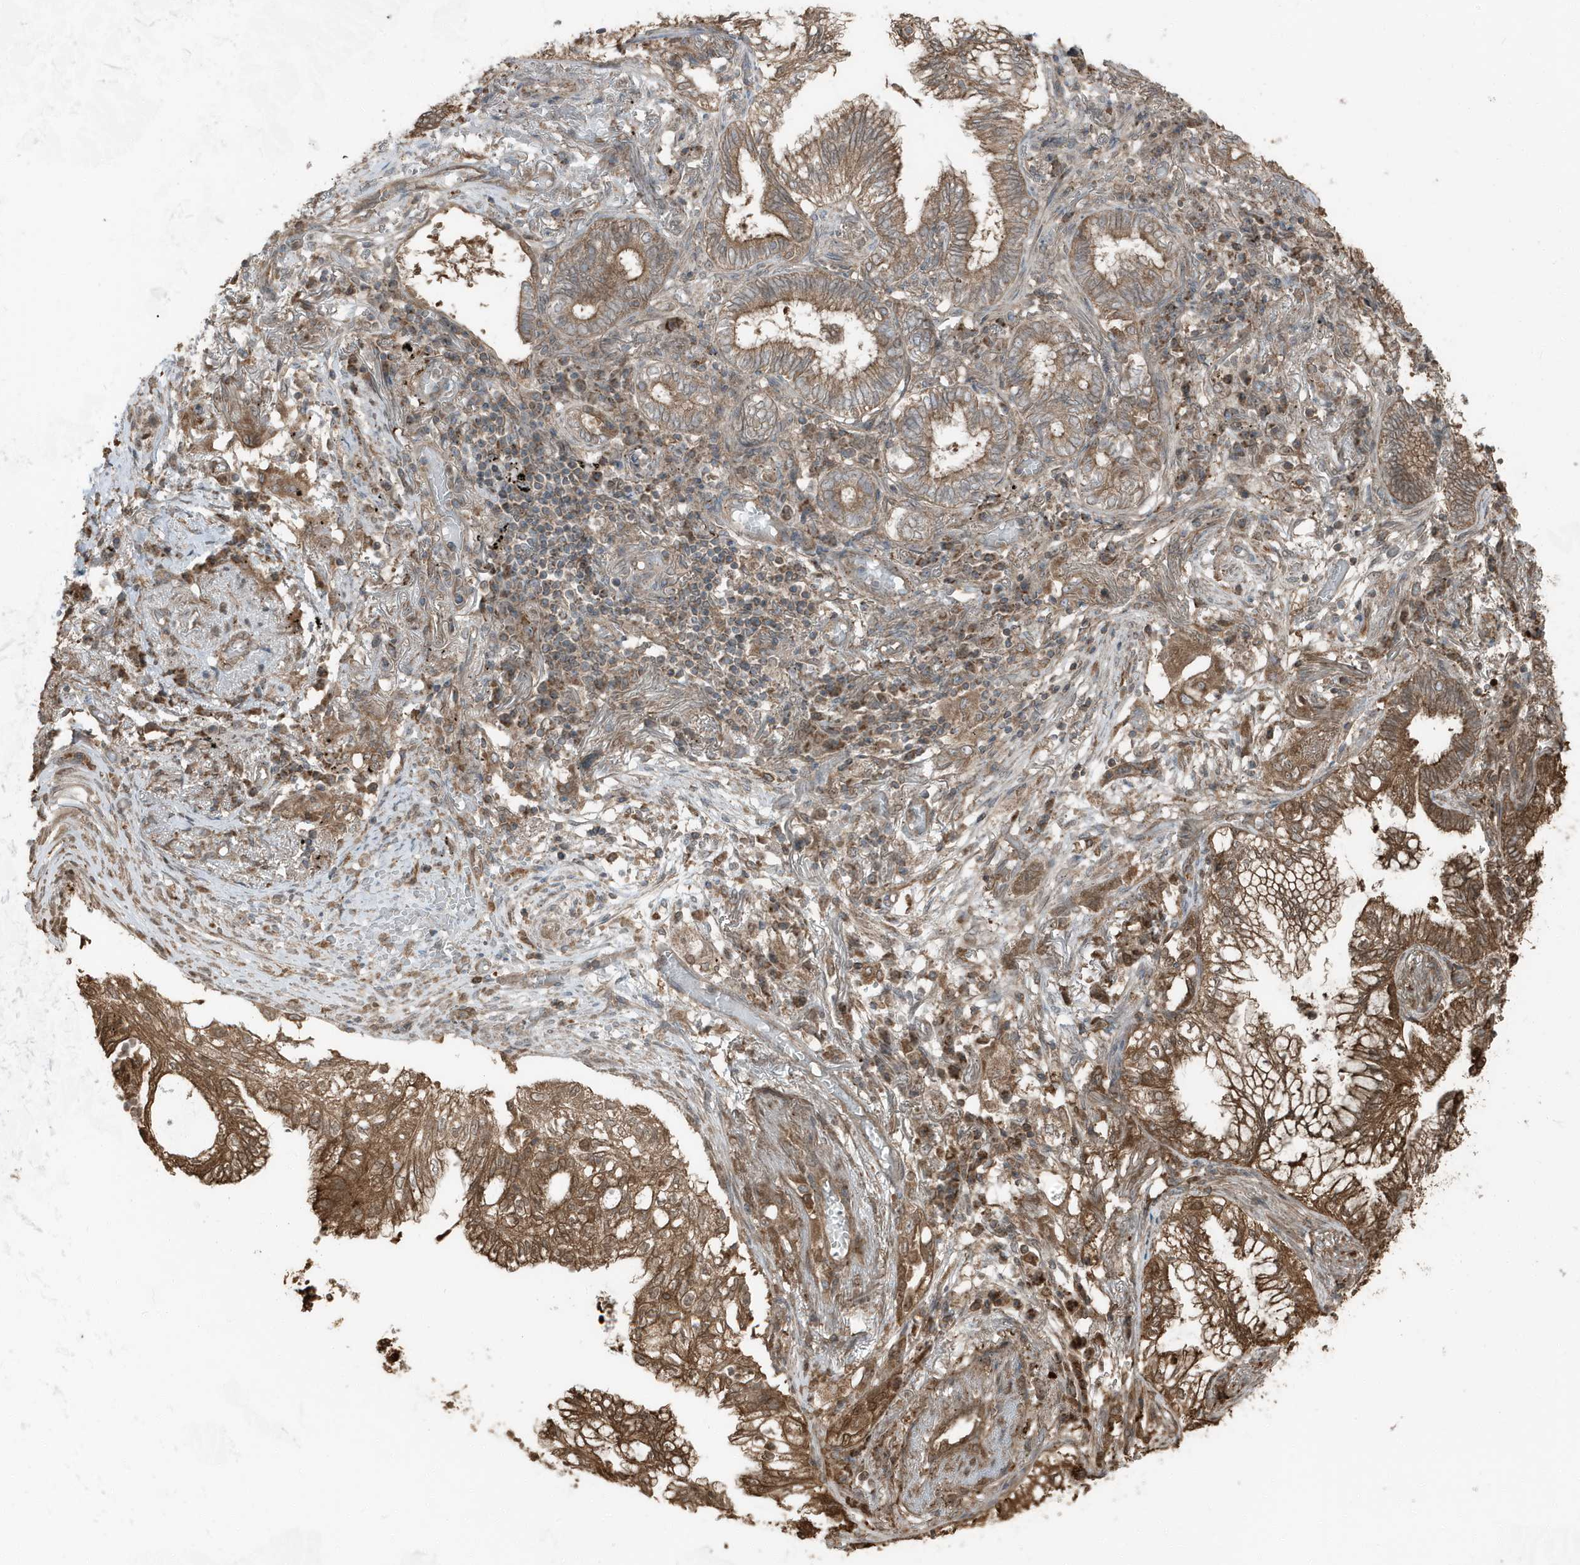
{"staining": {"intensity": "moderate", "quantity": ">75%", "location": "cytoplasmic/membranous"}, "tissue": "lung cancer", "cell_type": "Tumor cells", "image_type": "cancer", "snomed": [{"axis": "morphology", "description": "Adenocarcinoma, NOS"}, {"axis": "topography", "description": "Lung"}], "caption": "Lung cancer was stained to show a protein in brown. There is medium levels of moderate cytoplasmic/membranous positivity in approximately >75% of tumor cells.", "gene": "AZI2", "patient": {"sex": "female", "age": 70}}